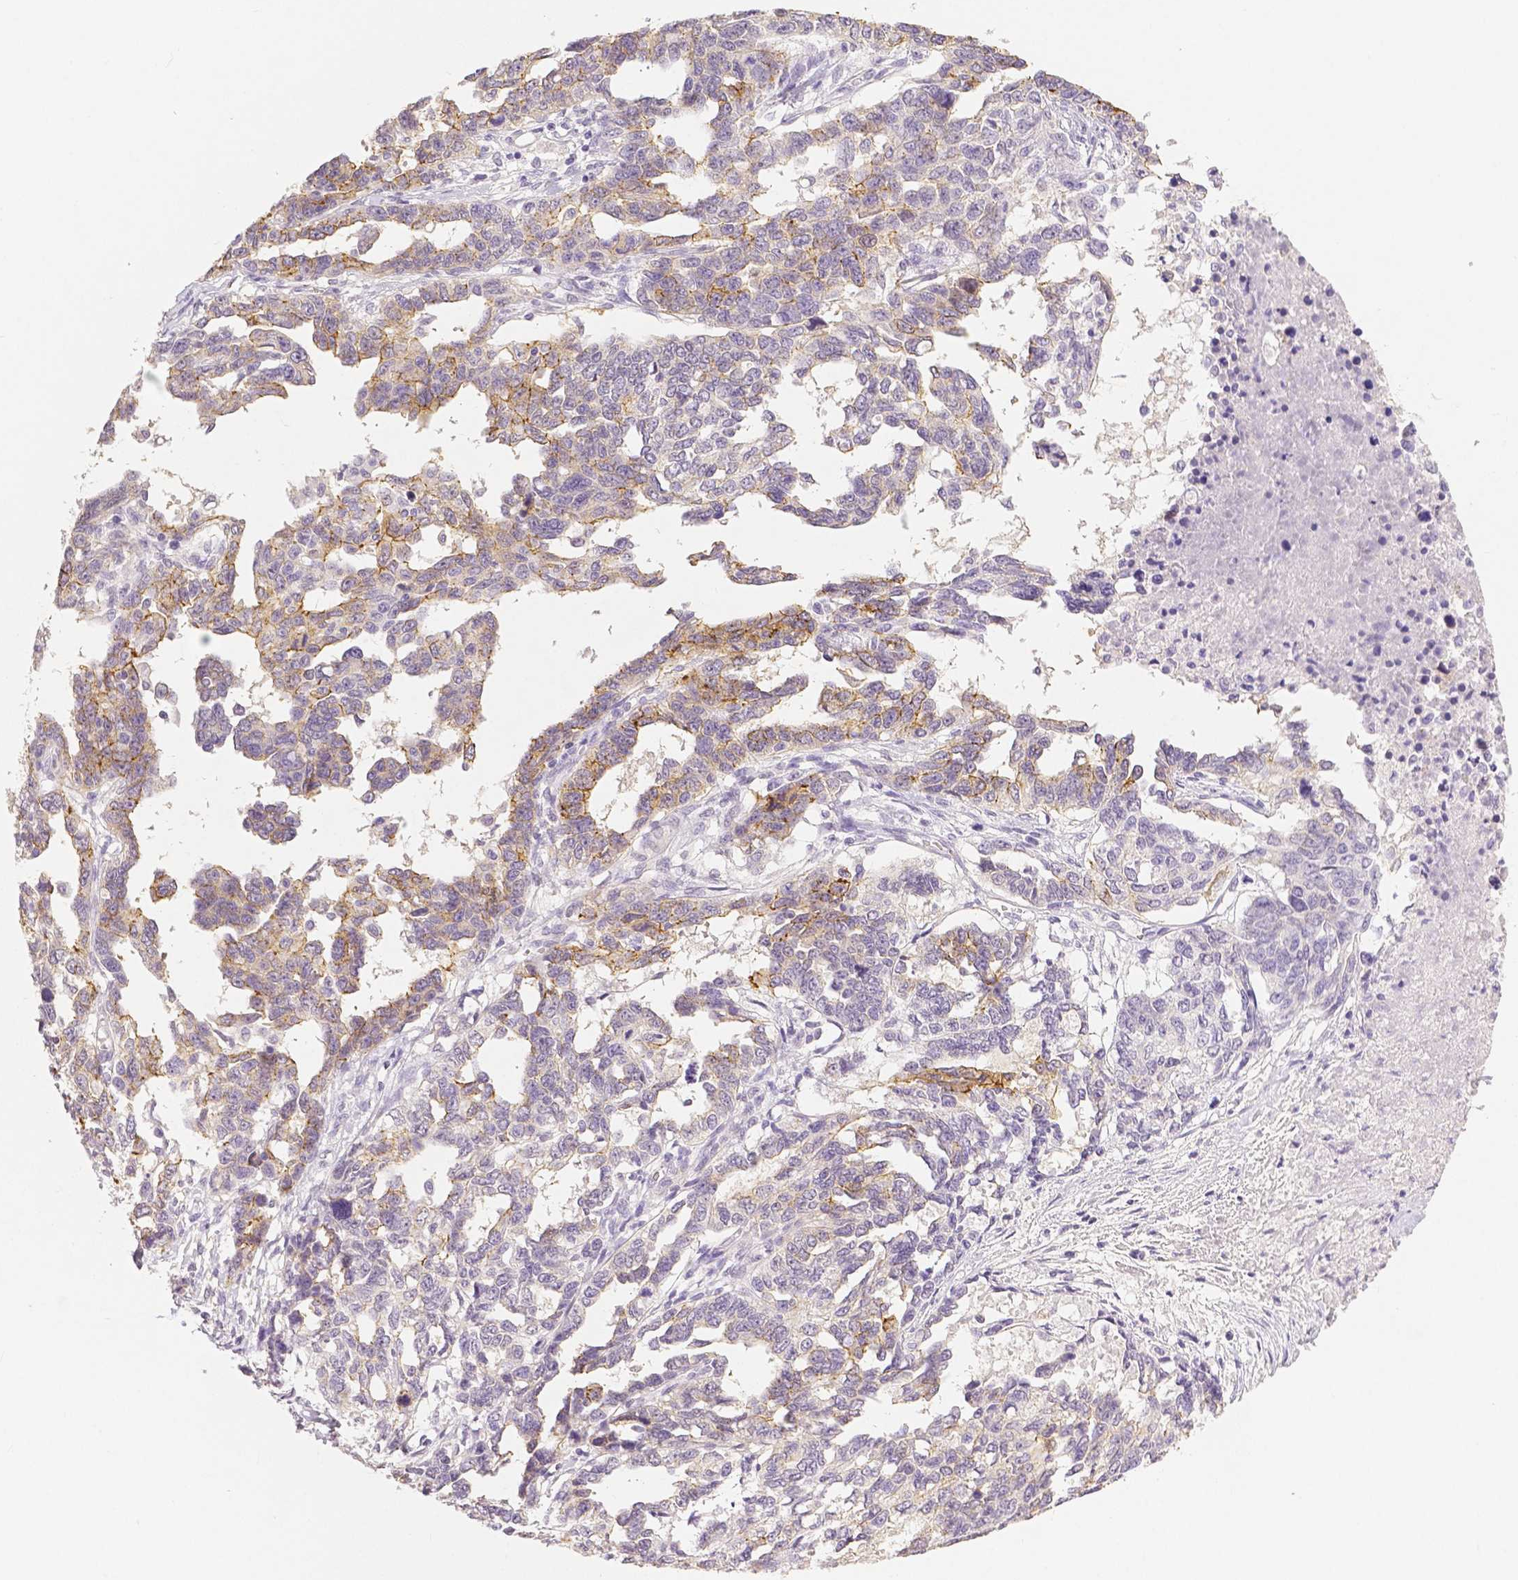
{"staining": {"intensity": "moderate", "quantity": "25%-75%", "location": "cytoplasmic/membranous"}, "tissue": "ovarian cancer", "cell_type": "Tumor cells", "image_type": "cancer", "snomed": [{"axis": "morphology", "description": "Cystadenocarcinoma, serous, NOS"}, {"axis": "topography", "description": "Ovary"}], "caption": "A high-resolution histopathology image shows IHC staining of ovarian serous cystadenocarcinoma, which reveals moderate cytoplasmic/membranous positivity in about 25%-75% of tumor cells.", "gene": "OCLN", "patient": {"sex": "female", "age": 69}}